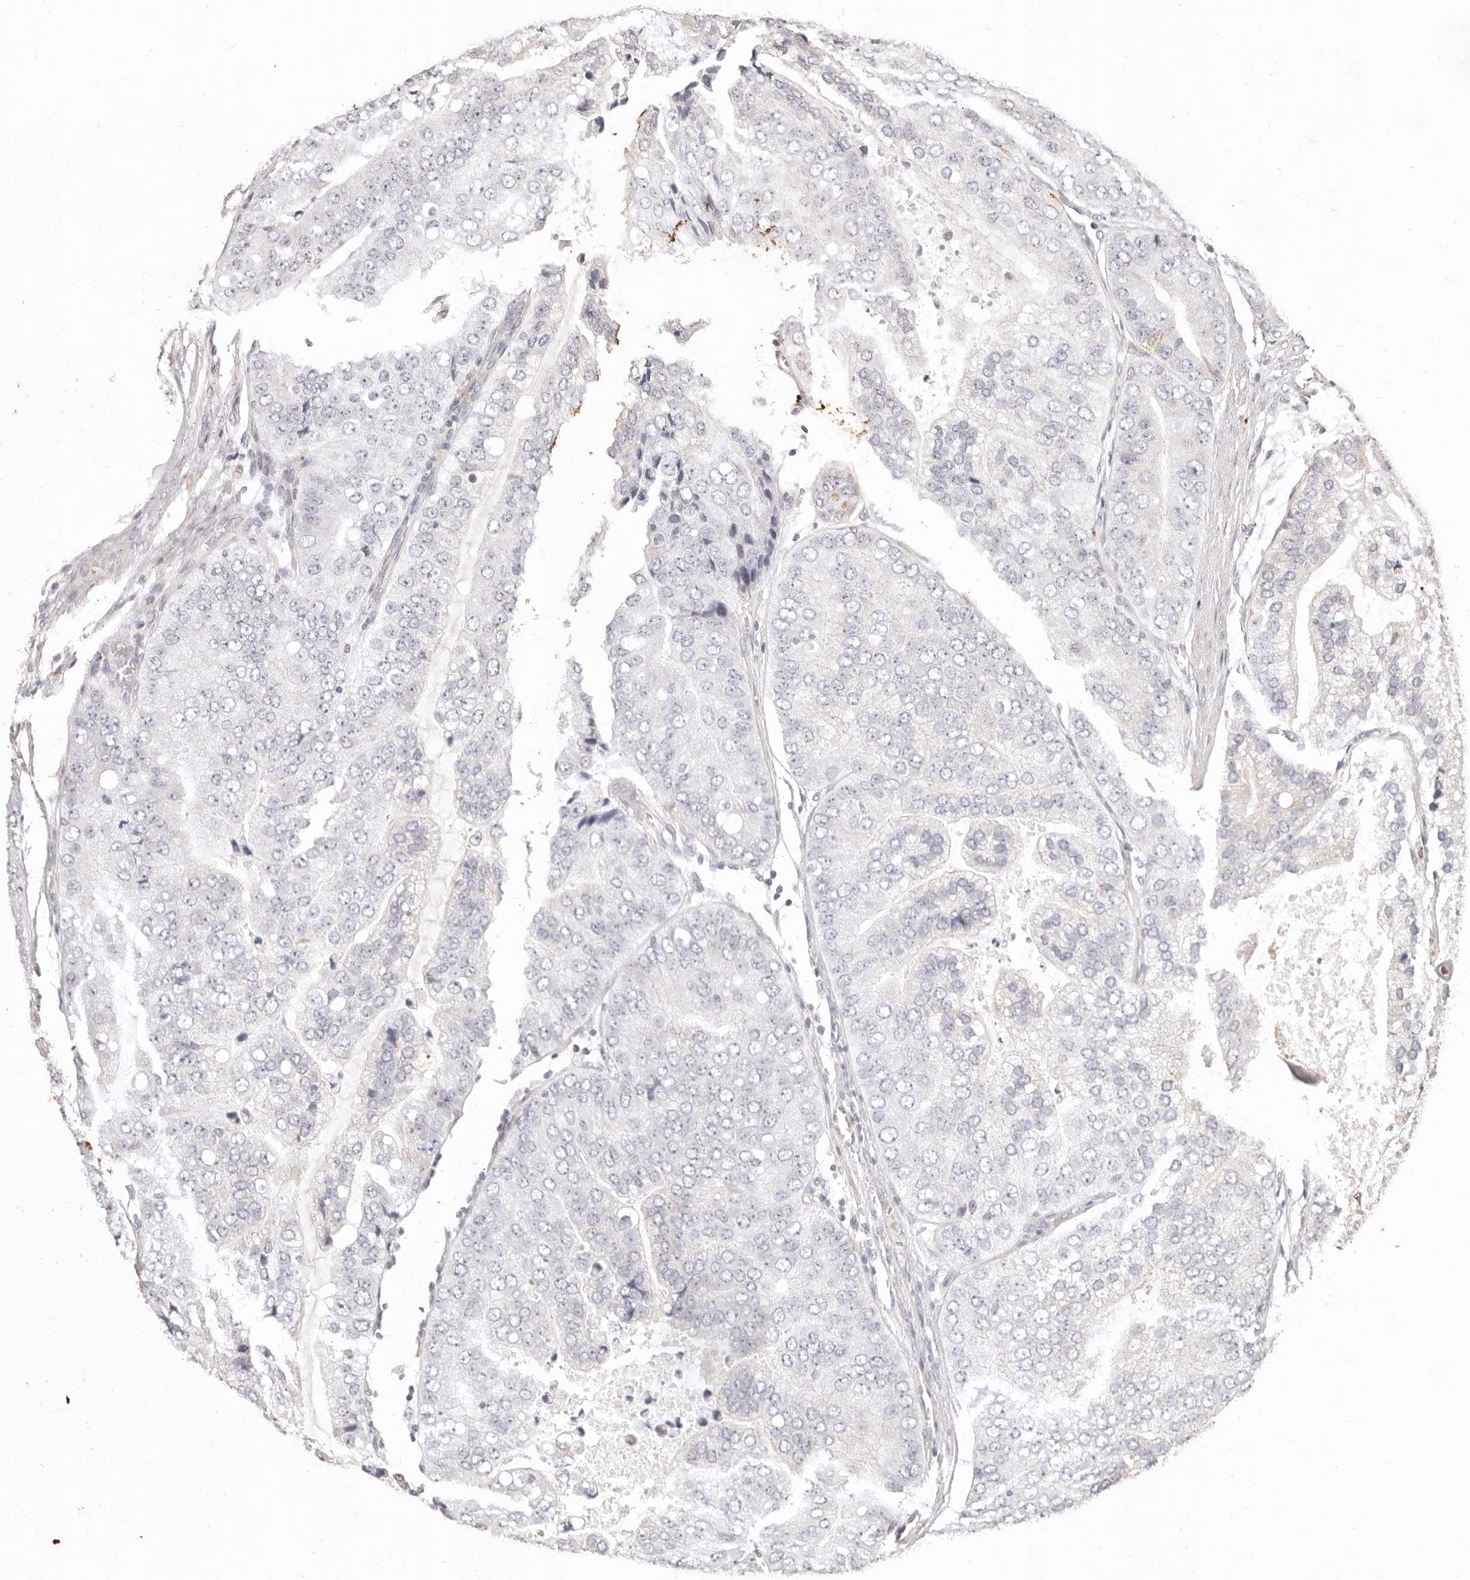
{"staining": {"intensity": "negative", "quantity": "none", "location": "none"}, "tissue": "prostate cancer", "cell_type": "Tumor cells", "image_type": "cancer", "snomed": [{"axis": "morphology", "description": "Adenocarcinoma, High grade"}, {"axis": "topography", "description": "Prostate"}], "caption": "Human adenocarcinoma (high-grade) (prostate) stained for a protein using immunohistochemistry (IHC) shows no positivity in tumor cells.", "gene": "KIF9", "patient": {"sex": "male", "age": 70}}